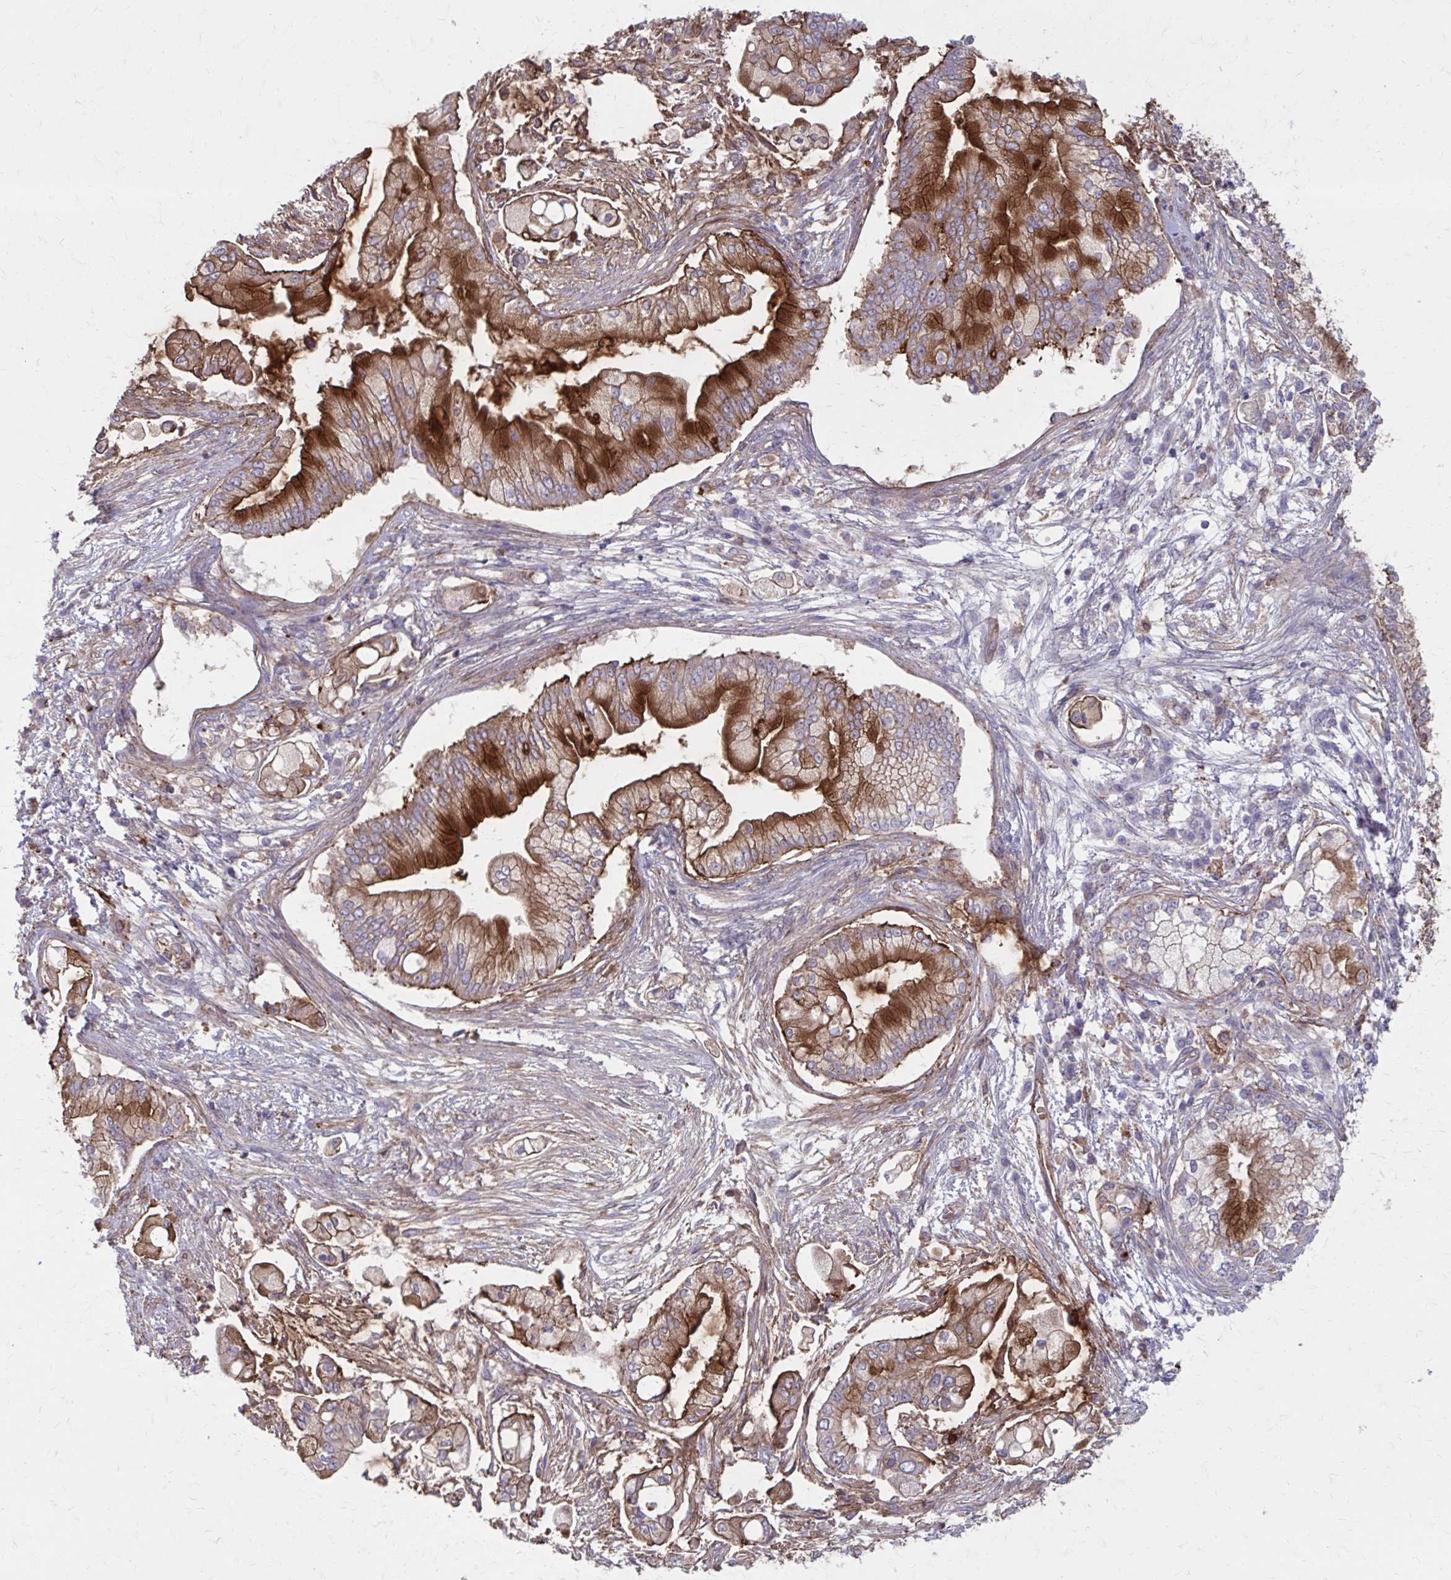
{"staining": {"intensity": "strong", "quantity": "25%-75%", "location": "cytoplasmic/membranous"}, "tissue": "pancreatic cancer", "cell_type": "Tumor cells", "image_type": "cancer", "snomed": [{"axis": "morphology", "description": "Adenocarcinoma, NOS"}, {"axis": "topography", "description": "Pancreas"}], "caption": "Tumor cells demonstrate strong cytoplasmic/membranous positivity in approximately 25%-75% of cells in pancreatic cancer. (DAB IHC, brown staining for protein, blue staining for nuclei).", "gene": "MMP14", "patient": {"sex": "female", "age": 69}}